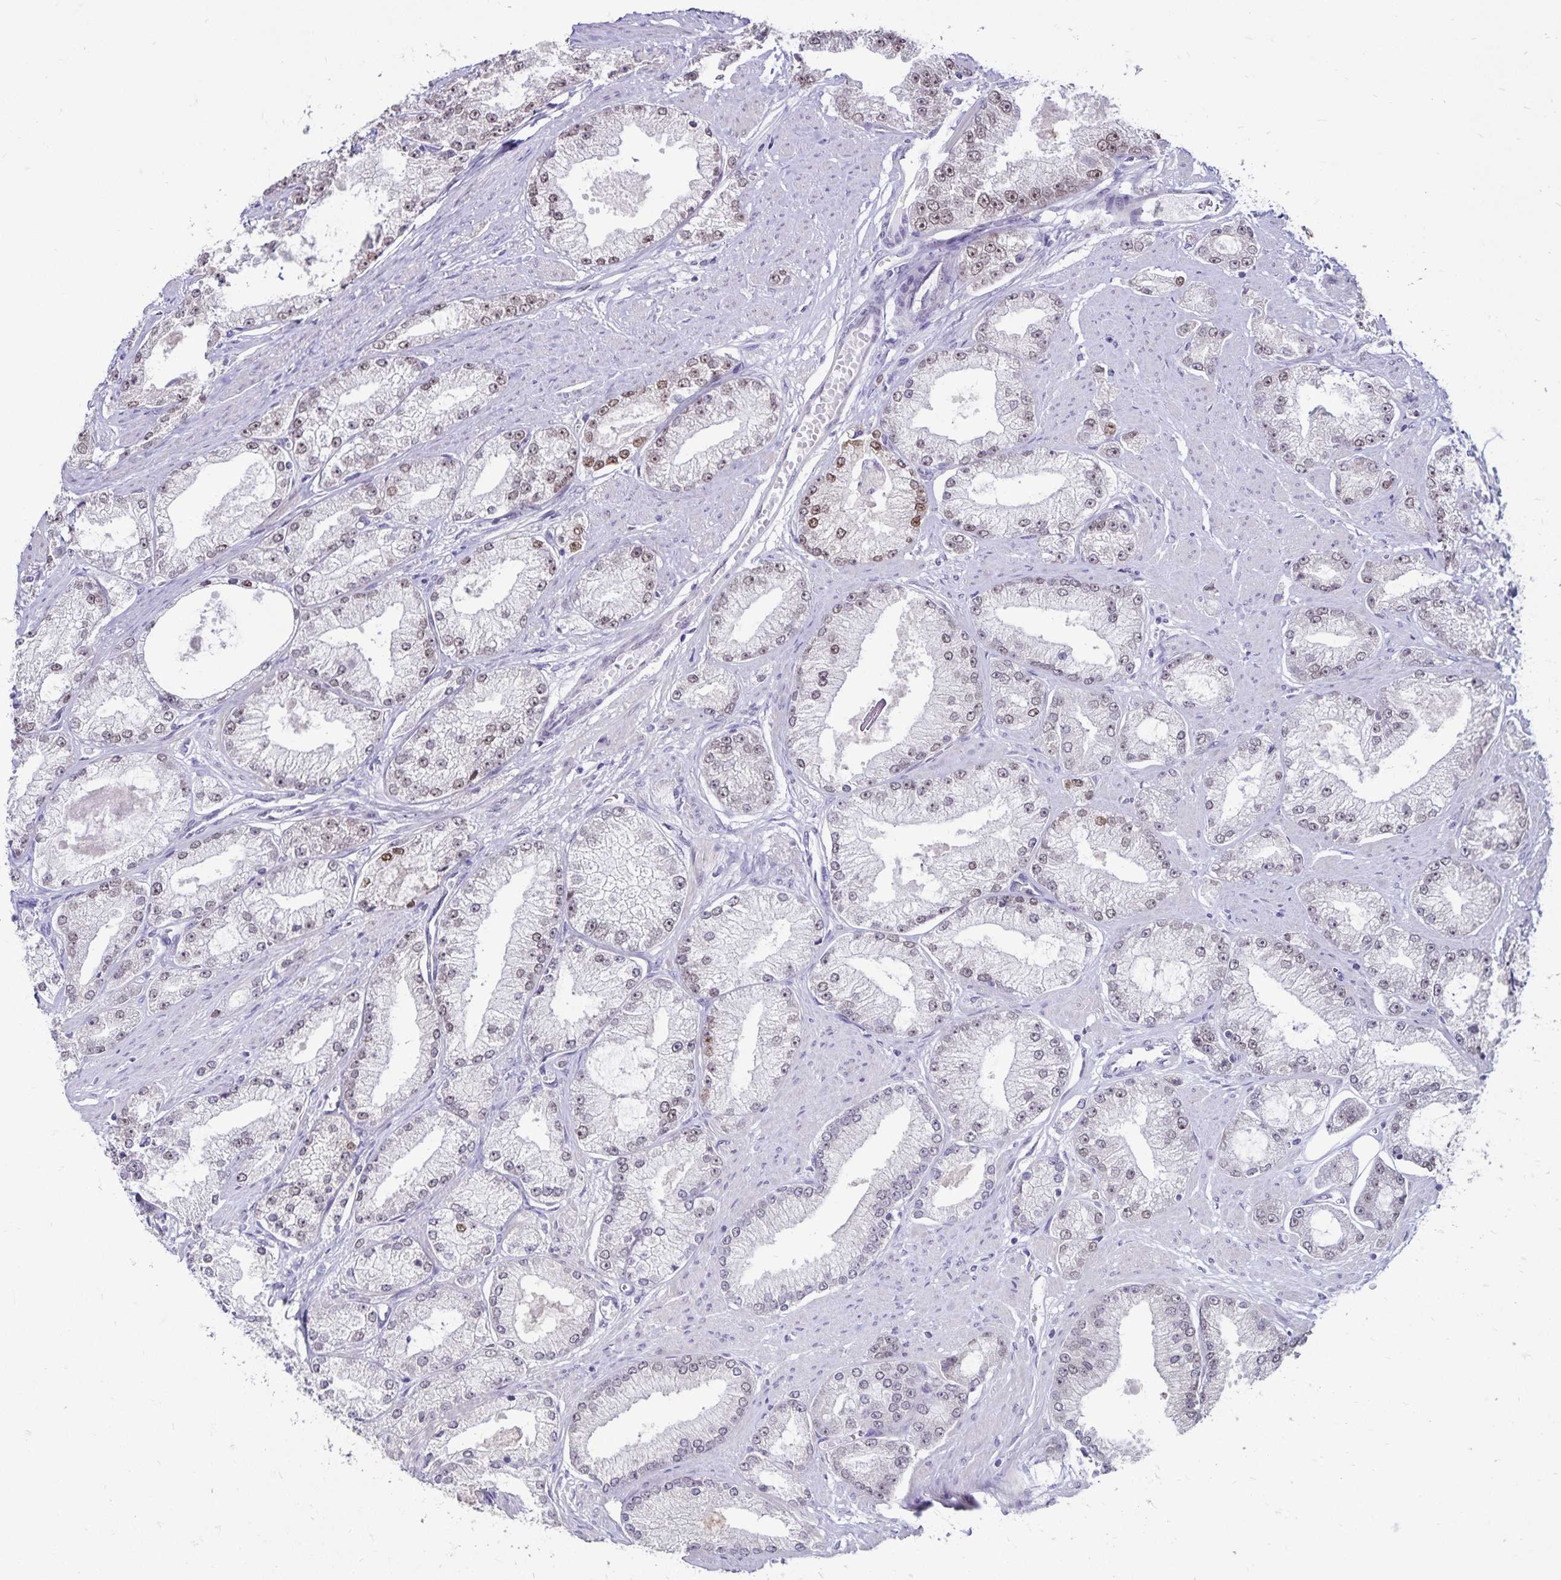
{"staining": {"intensity": "moderate", "quantity": "25%-75%", "location": "nuclear"}, "tissue": "prostate cancer", "cell_type": "Tumor cells", "image_type": "cancer", "snomed": [{"axis": "morphology", "description": "Adenocarcinoma, High grade"}, {"axis": "topography", "description": "Prostate"}], "caption": "The histopathology image shows immunohistochemical staining of prostate high-grade adenocarcinoma. There is moderate nuclear expression is present in approximately 25%-75% of tumor cells.", "gene": "POLB", "patient": {"sex": "male", "age": 68}}